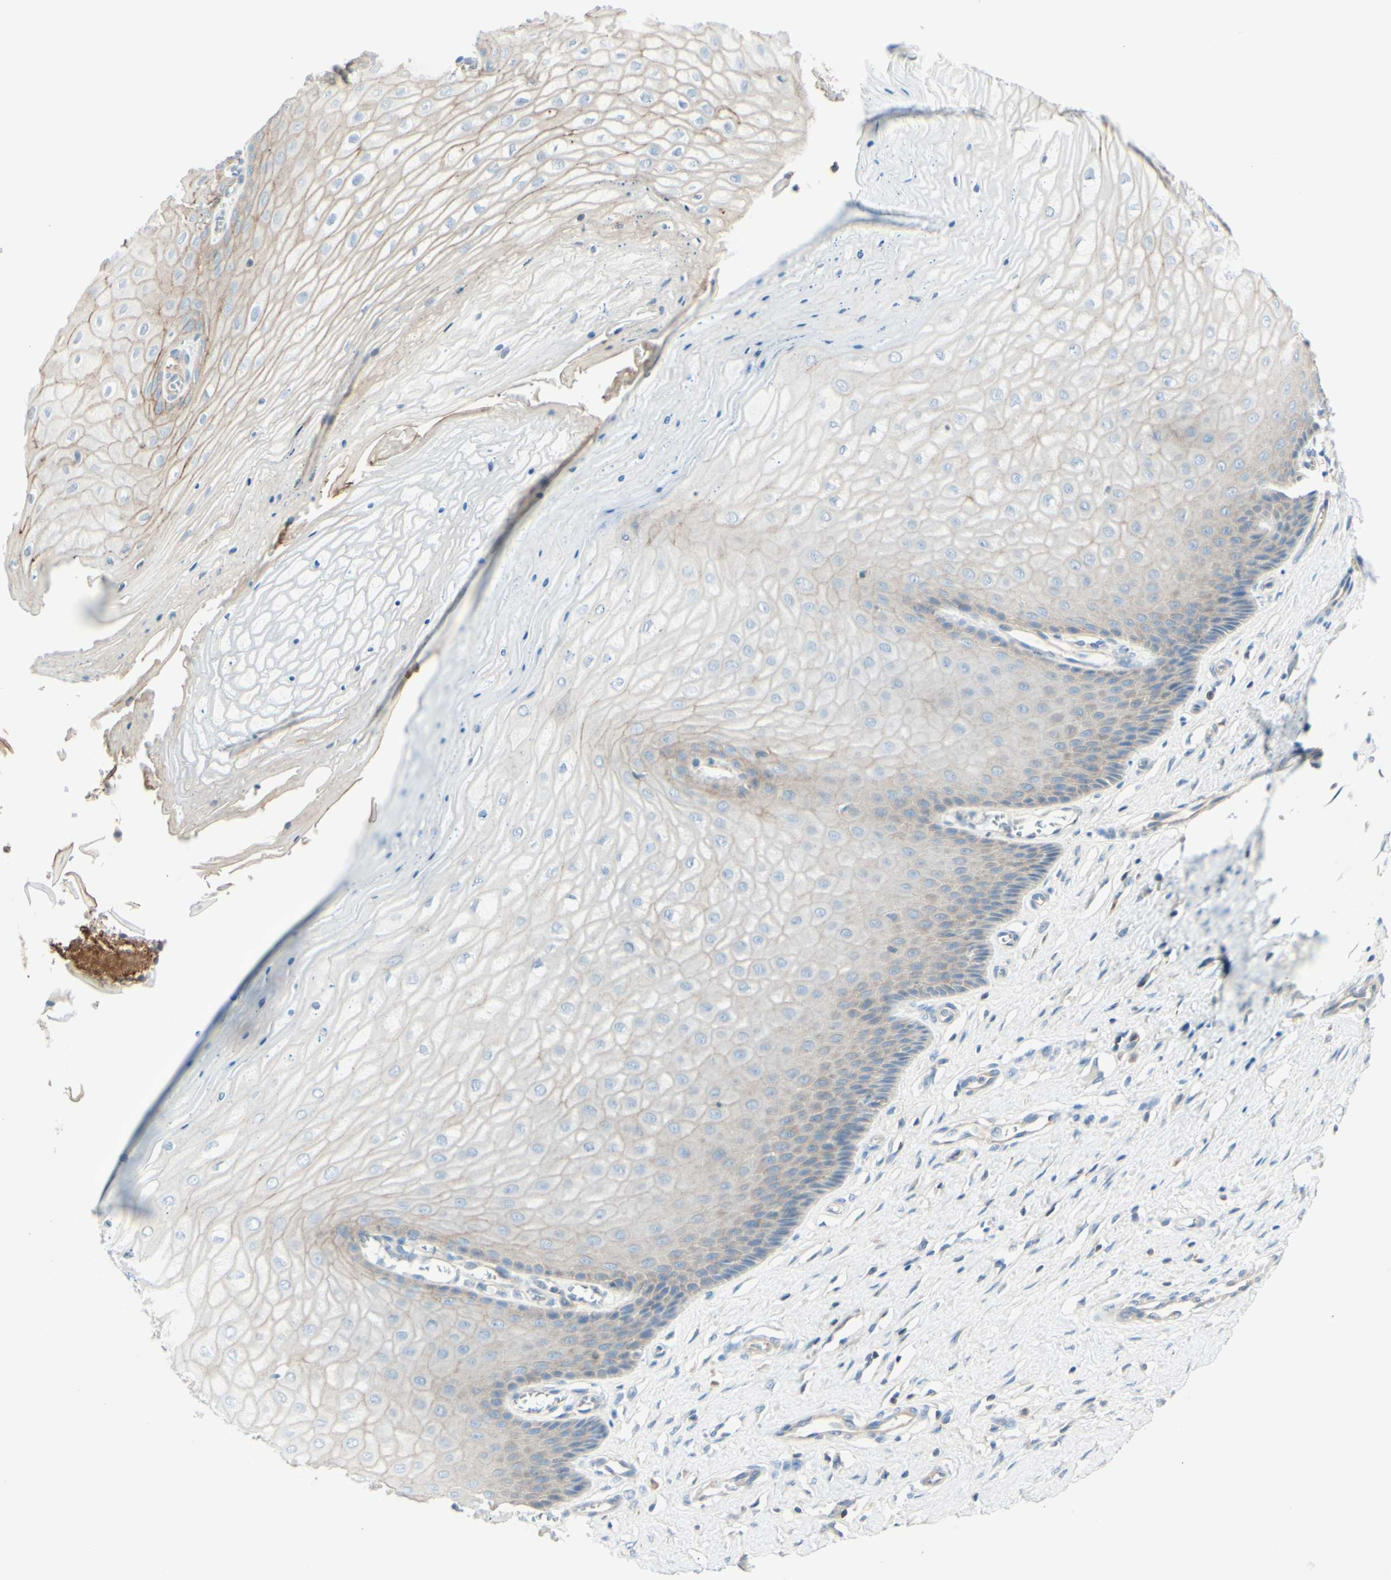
{"staining": {"intensity": "moderate", "quantity": ">75%", "location": "cytoplasmic/membranous"}, "tissue": "cervix", "cell_type": "Glandular cells", "image_type": "normal", "snomed": [{"axis": "morphology", "description": "Normal tissue, NOS"}, {"axis": "topography", "description": "Cervix"}], "caption": "Cervix was stained to show a protein in brown. There is medium levels of moderate cytoplasmic/membranous positivity in approximately >75% of glandular cells. The staining was performed using DAB to visualize the protein expression in brown, while the nuclei were stained in blue with hematoxylin (Magnification: 20x).", "gene": "MTM1", "patient": {"sex": "female", "age": 55}}